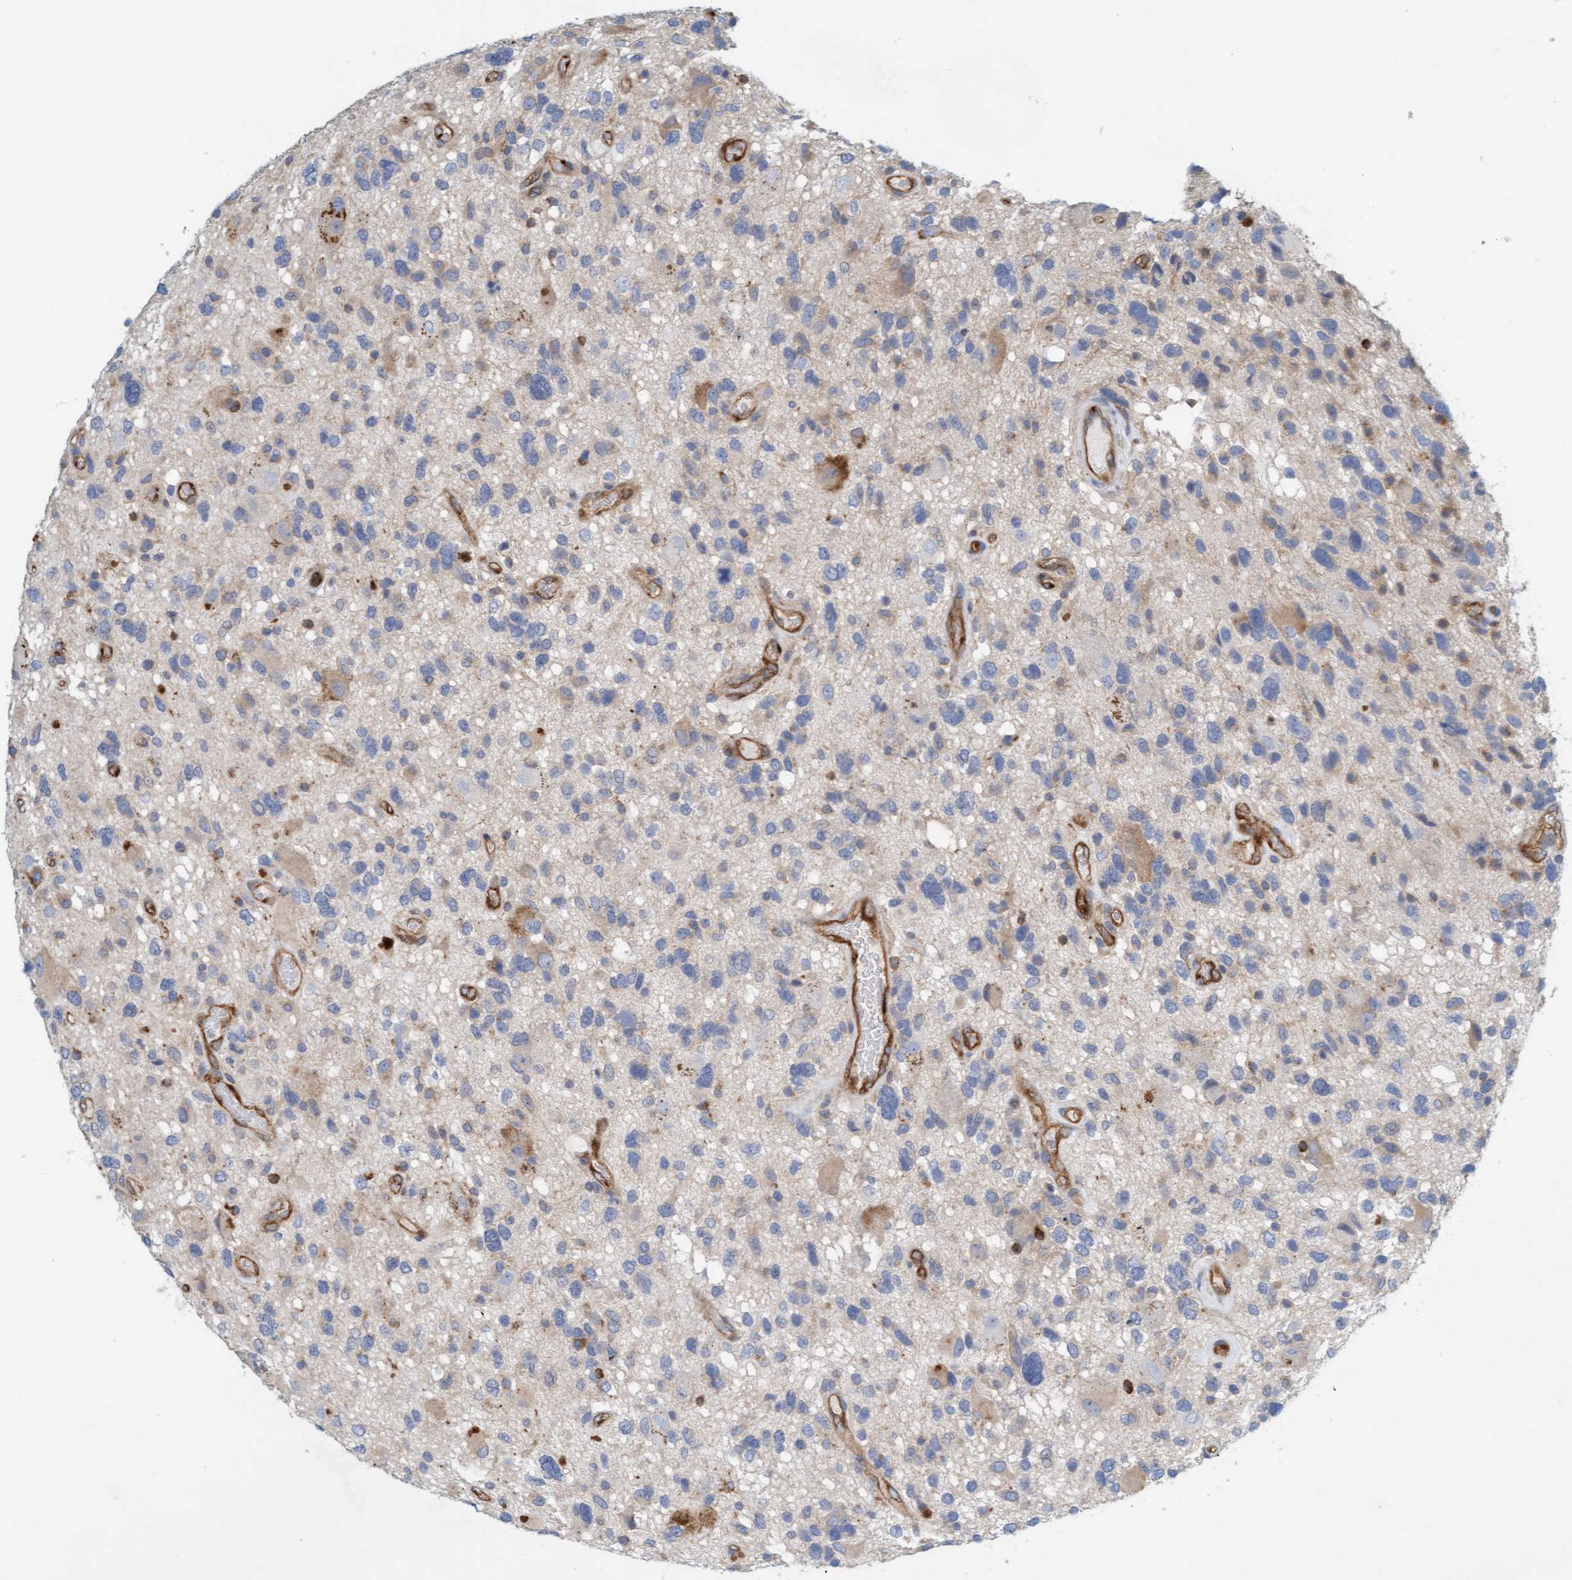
{"staining": {"intensity": "weak", "quantity": "<25%", "location": "cytoplasmic/membranous"}, "tissue": "glioma", "cell_type": "Tumor cells", "image_type": "cancer", "snomed": [{"axis": "morphology", "description": "Glioma, malignant, High grade"}, {"axis": "topography", "description": "Brain"}], "caption": "This is an IHC photomicrograph of human malignant high-grade glioma. There is no expression in tumor cells.", "gene": "PRKD2", "patient": {"sex": "male", "age": 33}}